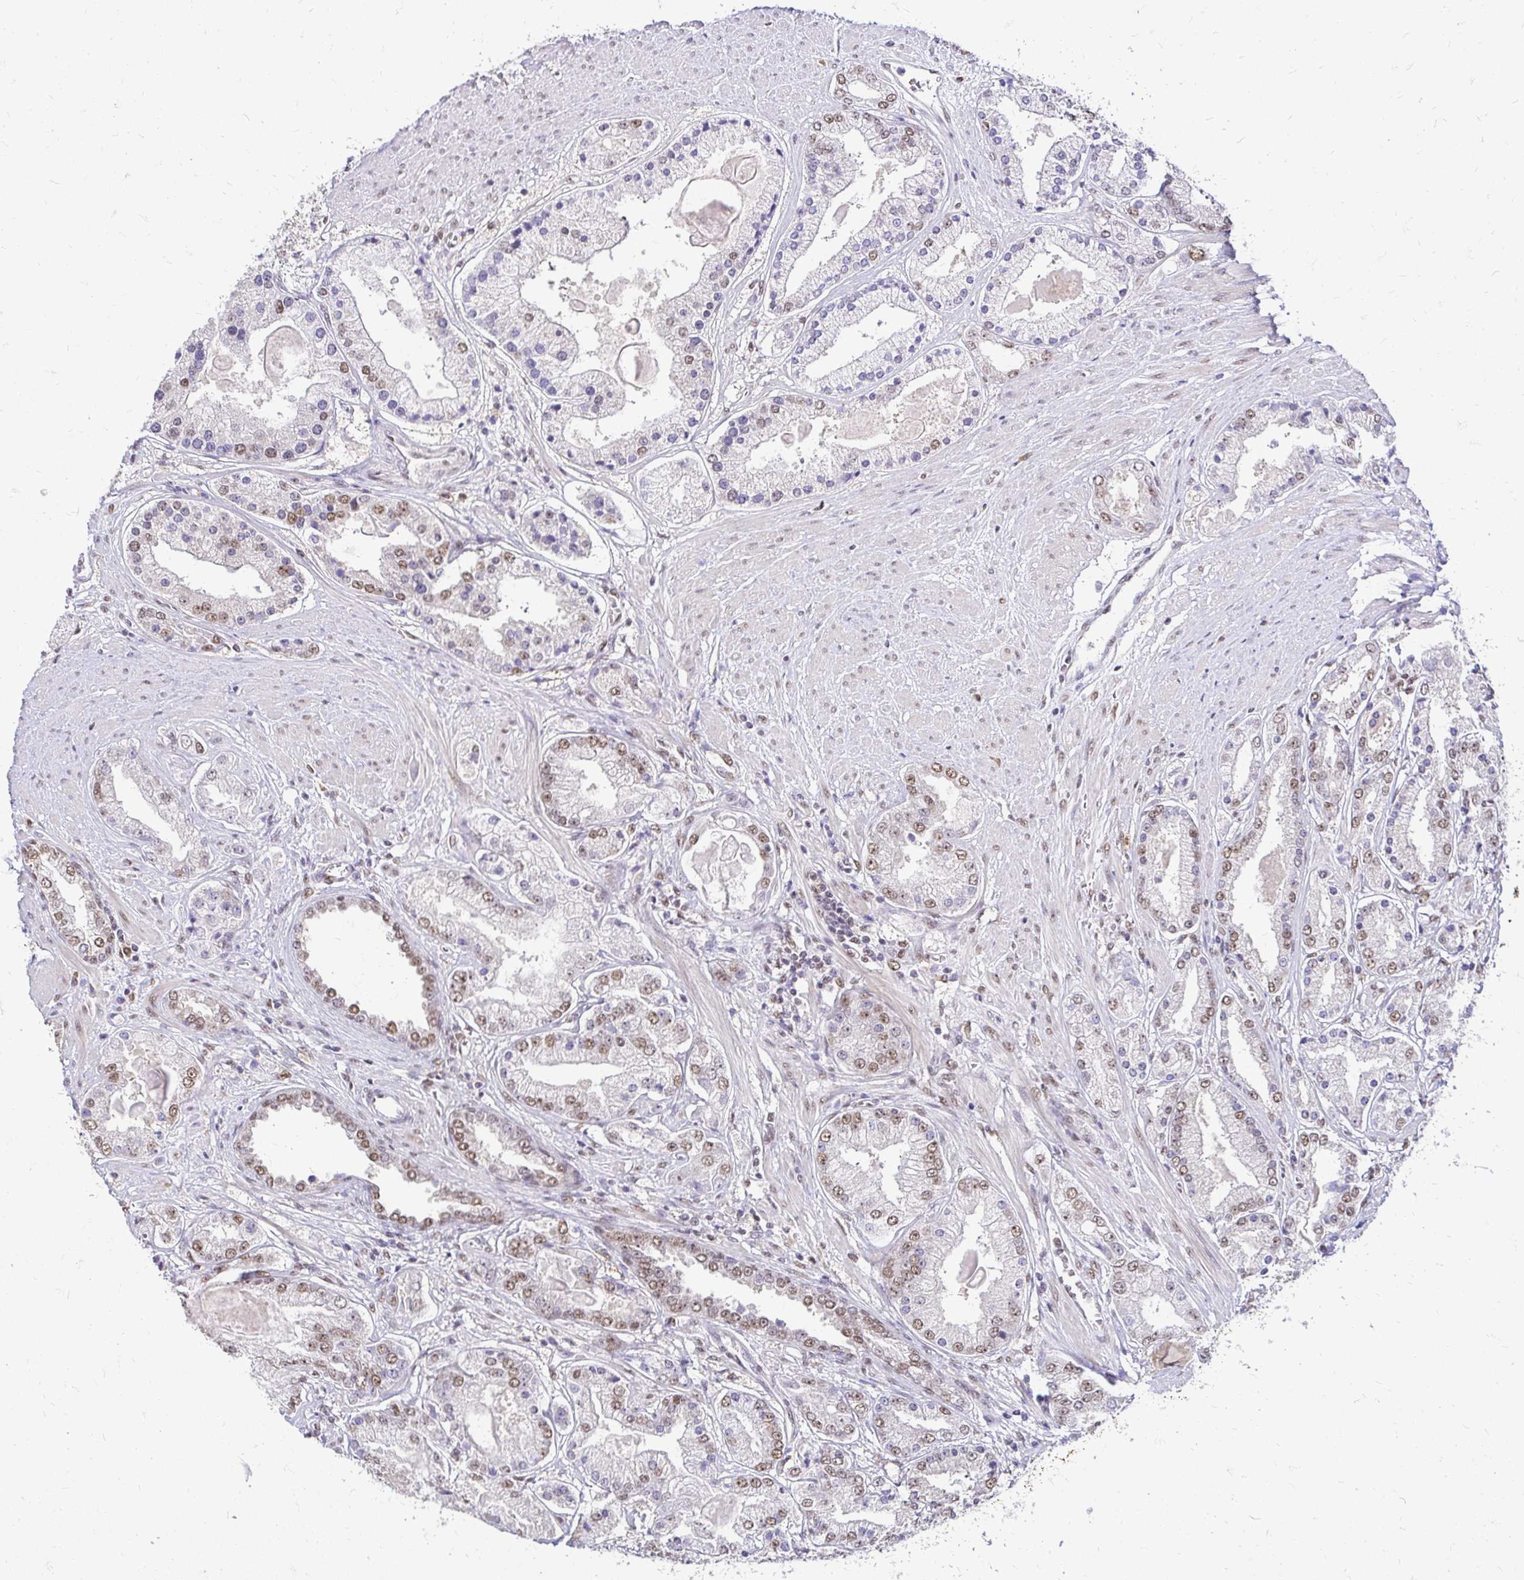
{"staining": {"intensity": "moderate", "quantity": "<25%", "location": "nuclear"}, "tissue": "prostate cancer", "cell_type": "Tumor cells", "image_type": "cancer", "snomed": [{"axis": "morphology", "description": "Adenocarcinoma, High grade"}, {"axis": "topography", "description": "Prostate"}], "caption": "Prostate high-grade adenocarcinoma was stained to show a protein in brown. There is low levels of moderate nuclear positivity in approximately <25% of tumor cells. (Stains: DAB (3,3'-diaminobenzidine) in brown, nuclei in blue, Microscopy: brightfield microscopy at high magnification).", "gene": "RIMS4", "patient": {"sex": "male", "age": 67}}